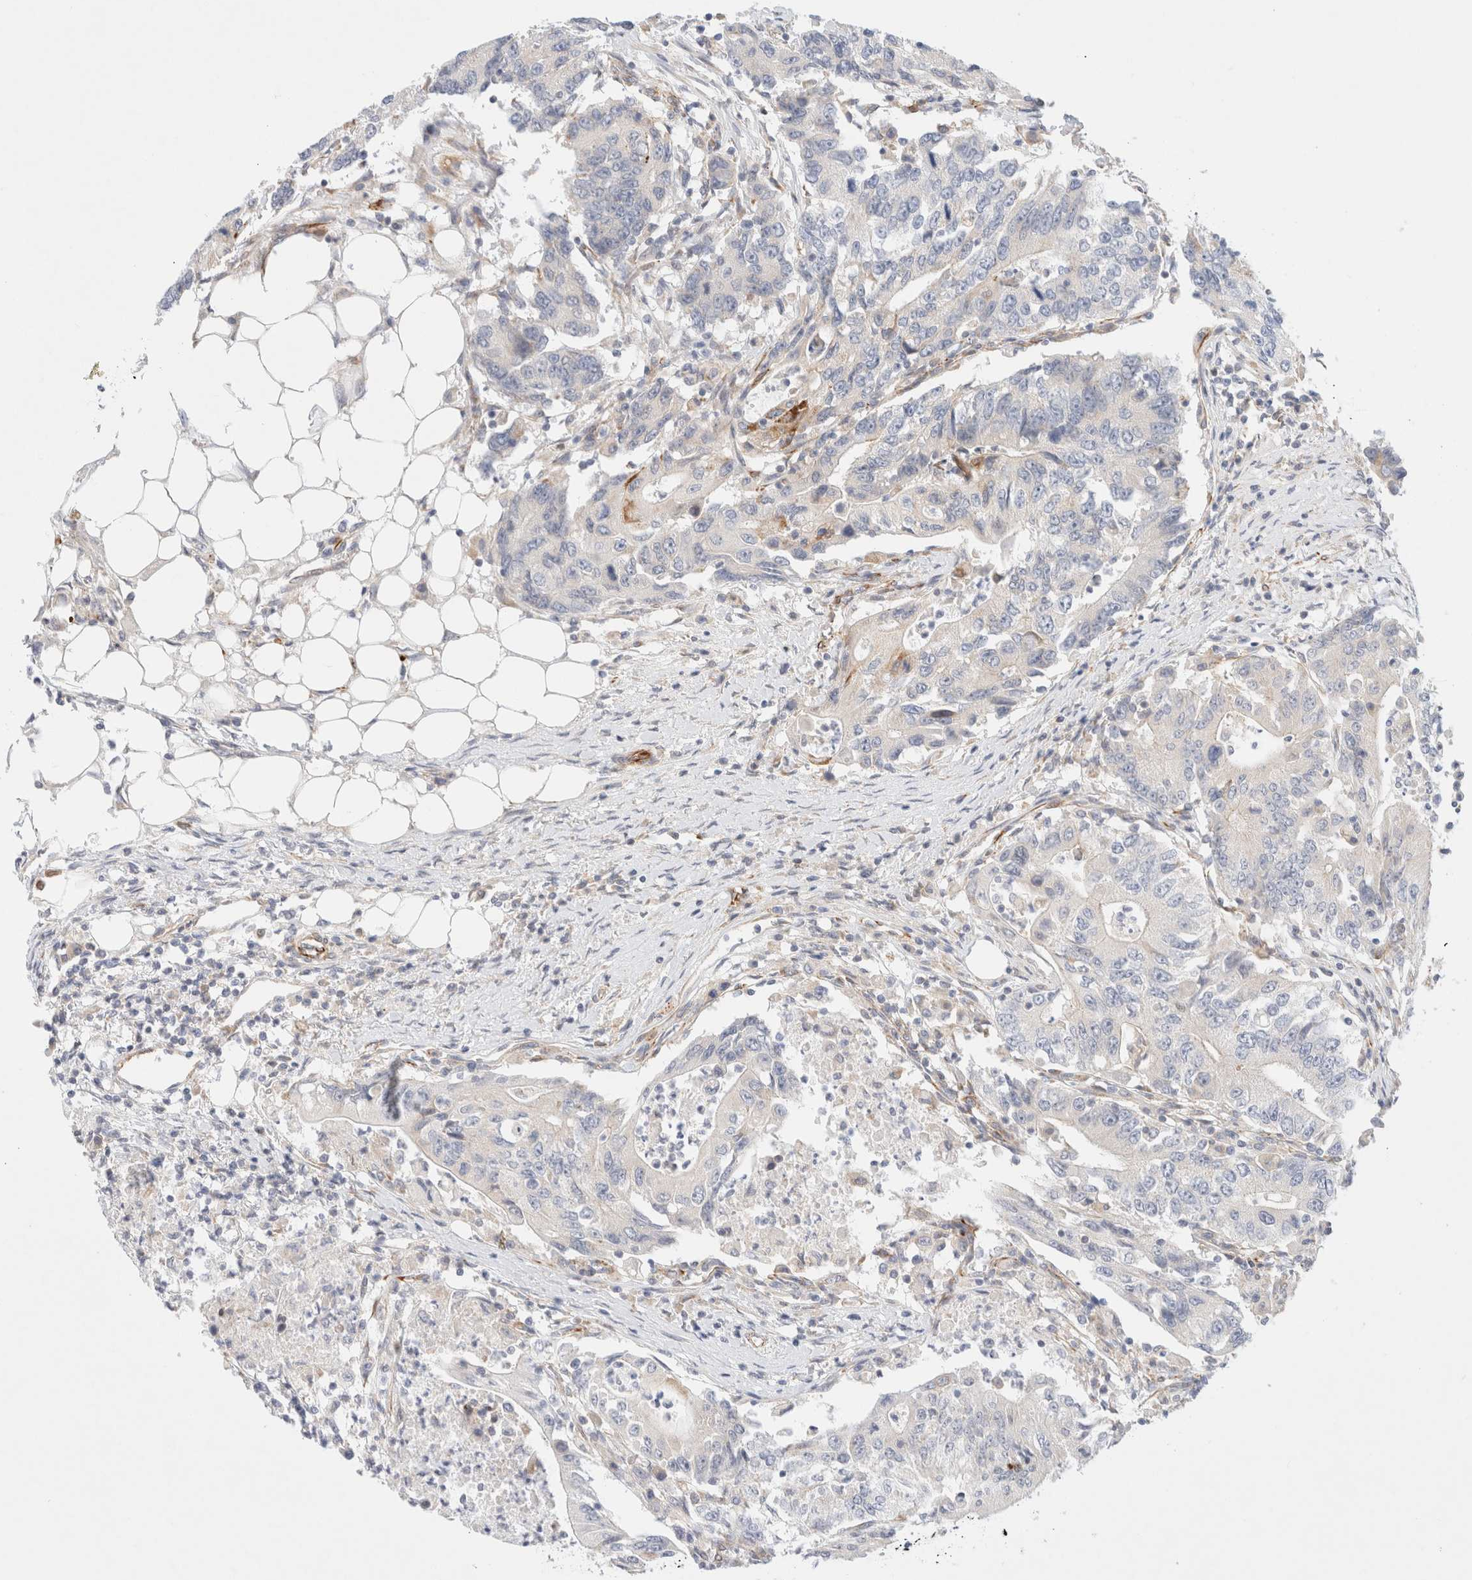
{"staining": {"intensity": "negative", "quantity": "none", "location": "none"}, "tissue": "colorectal cancer", "cell_type": "Tumor cells", "image_type": "cancer", "snomed": [{"axis": "morphology", "description": "Adenocarcinoma, NOS"}, {"axis": "topography", "description": "Colon"}], "caption": "High power microscopy image of an immunohistochemistry (IHC) photomicrograph of colorectal cancer (adenocarcinoma), revealing no significant expression in tumor cells.", "gene": "SLC25A48", "patient": {"sex": "female", "age": 77}}